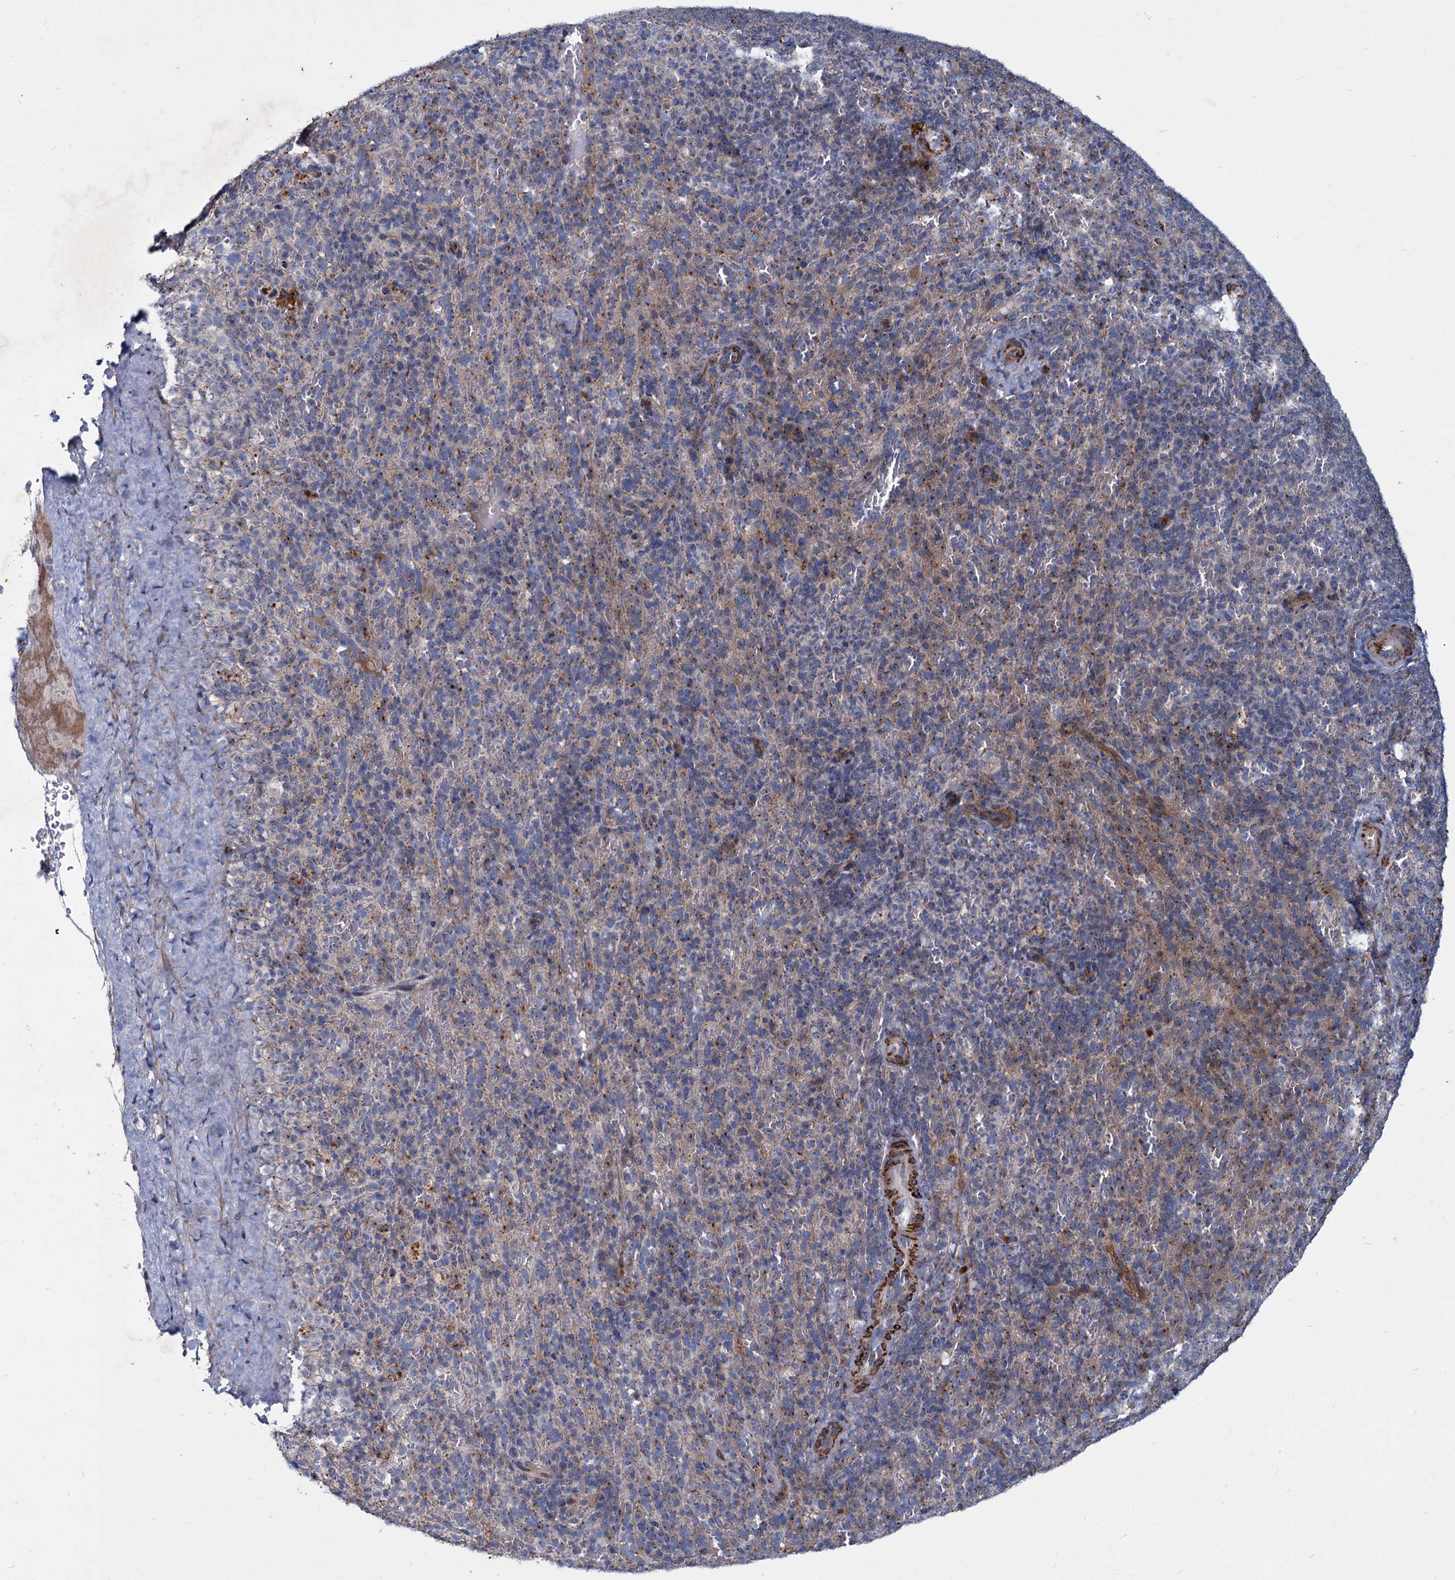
{"staining": {"intensity": "weak", "quantity": "<25%", "location": "cytoplasmic/membranous"}, "tissue": "spleen", "cell_type": "Cells in red pulp", "image_type": "normal", "snomed": [{"axis": "morphology", "description": "Normal tissue, NOS"}, {"axis": "topography", "description": "Spleen"}], "caption": "IHC of normal human spleen demonstrates no staining in cells in red pulp. Nuclei are stained in blue.", "gene": "AGBL4", "patient": {"sex": "female", "age": 21}}